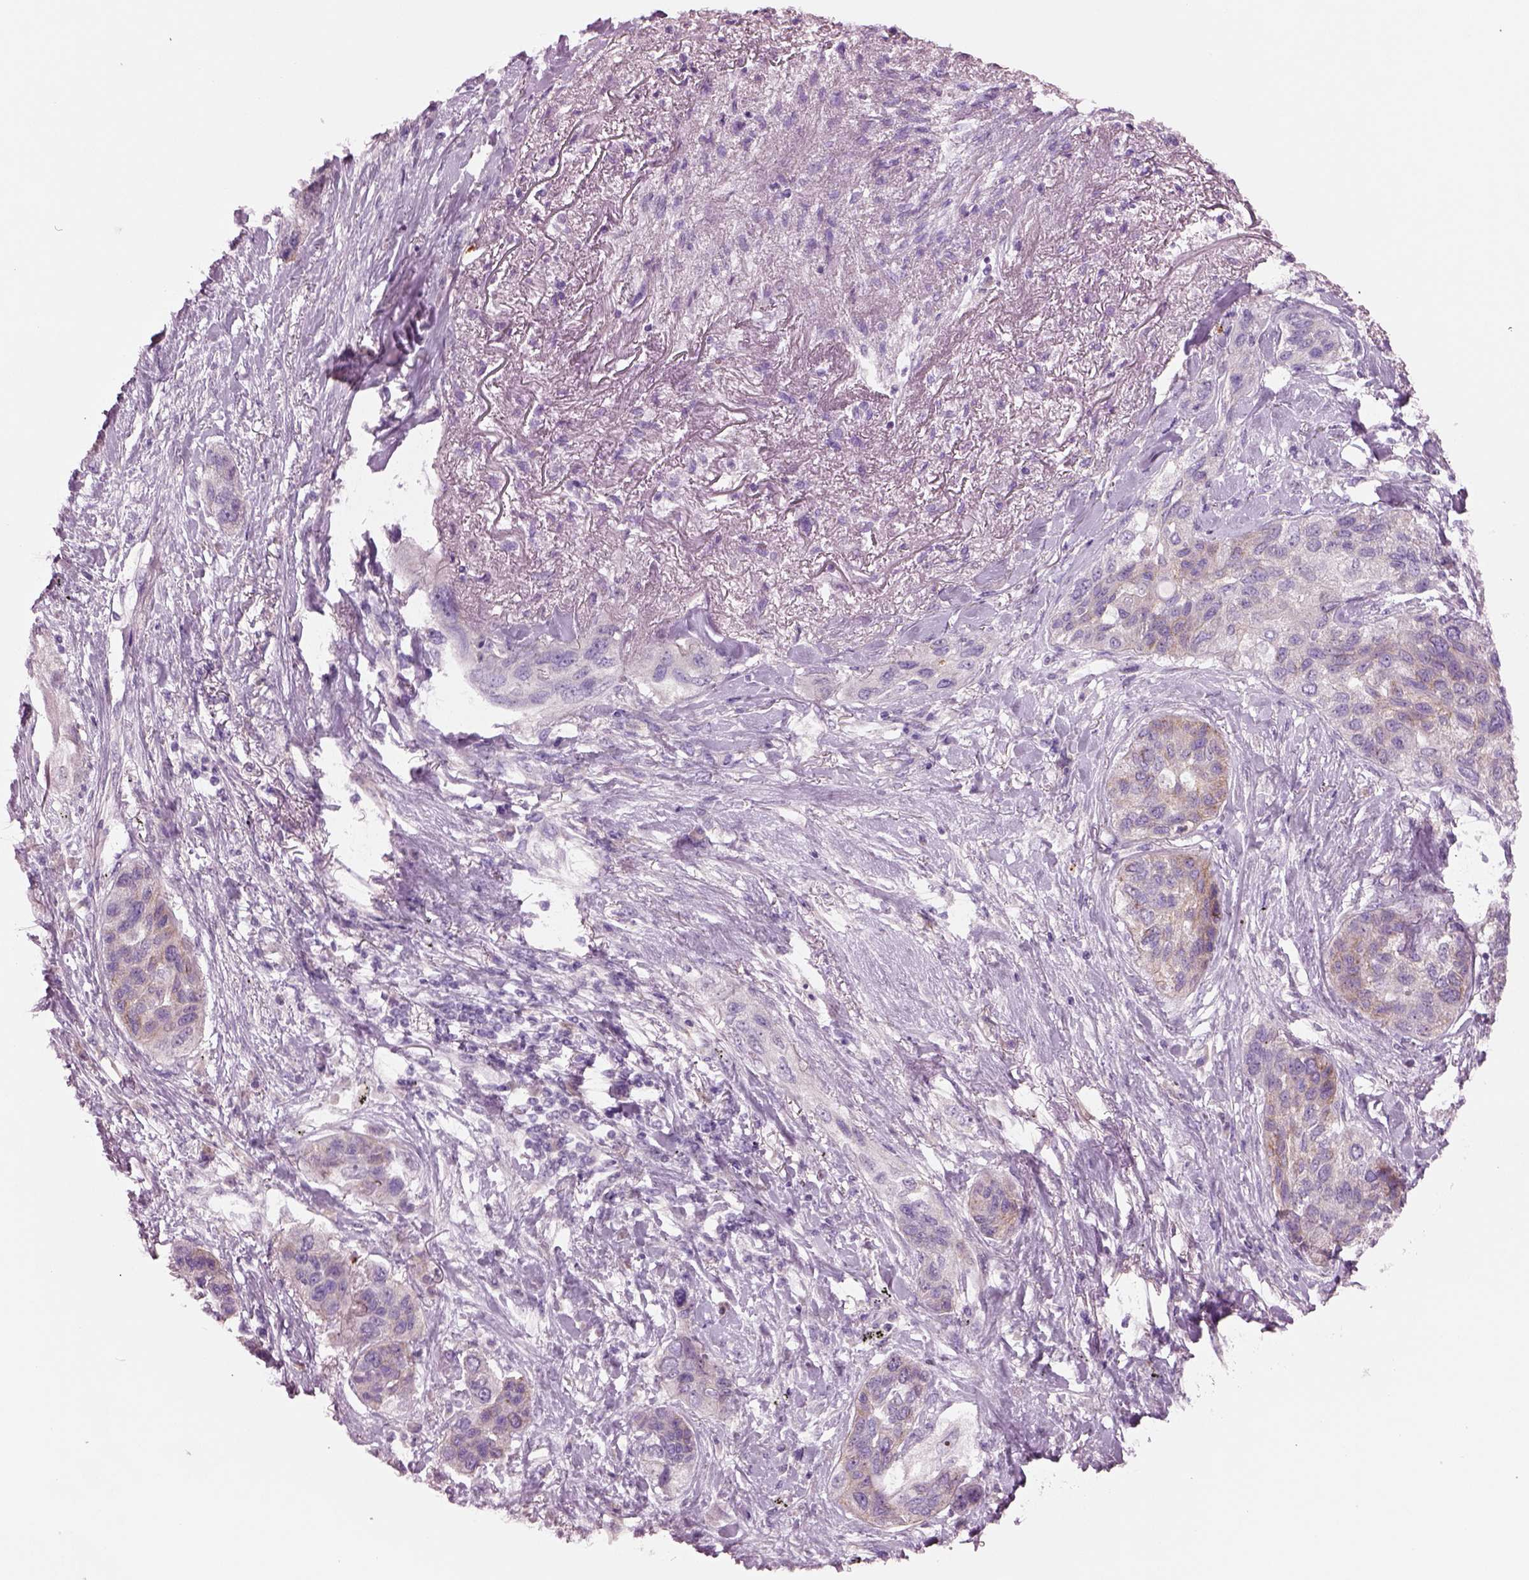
{"staining": {"intensity": "weak", "quantity": "<25%", "location": "cytoplasmic/membranous"}, "tissue": "lung cancer", "cell_type": "Tumor cells", "image_type": "cancer", "snomed": [{"axis": "morphology", "description": "Squamous cell carcinoma, NOS"}, {"axis": "topography", "description": "Lung"}], "caption": "Immunohistochemistry (IHC) image of human squamous cell carcinoma (lung) stained for a protein (brown), which demonstrates no positivity in tumor cells. (Brightfield microscopy of DAB (3,3'-diaminobenzidine) immunohistochemistry (IHC) at high magnification).", "gene": "PLPP7", "patient": {"sex": "female", "age": 70}}